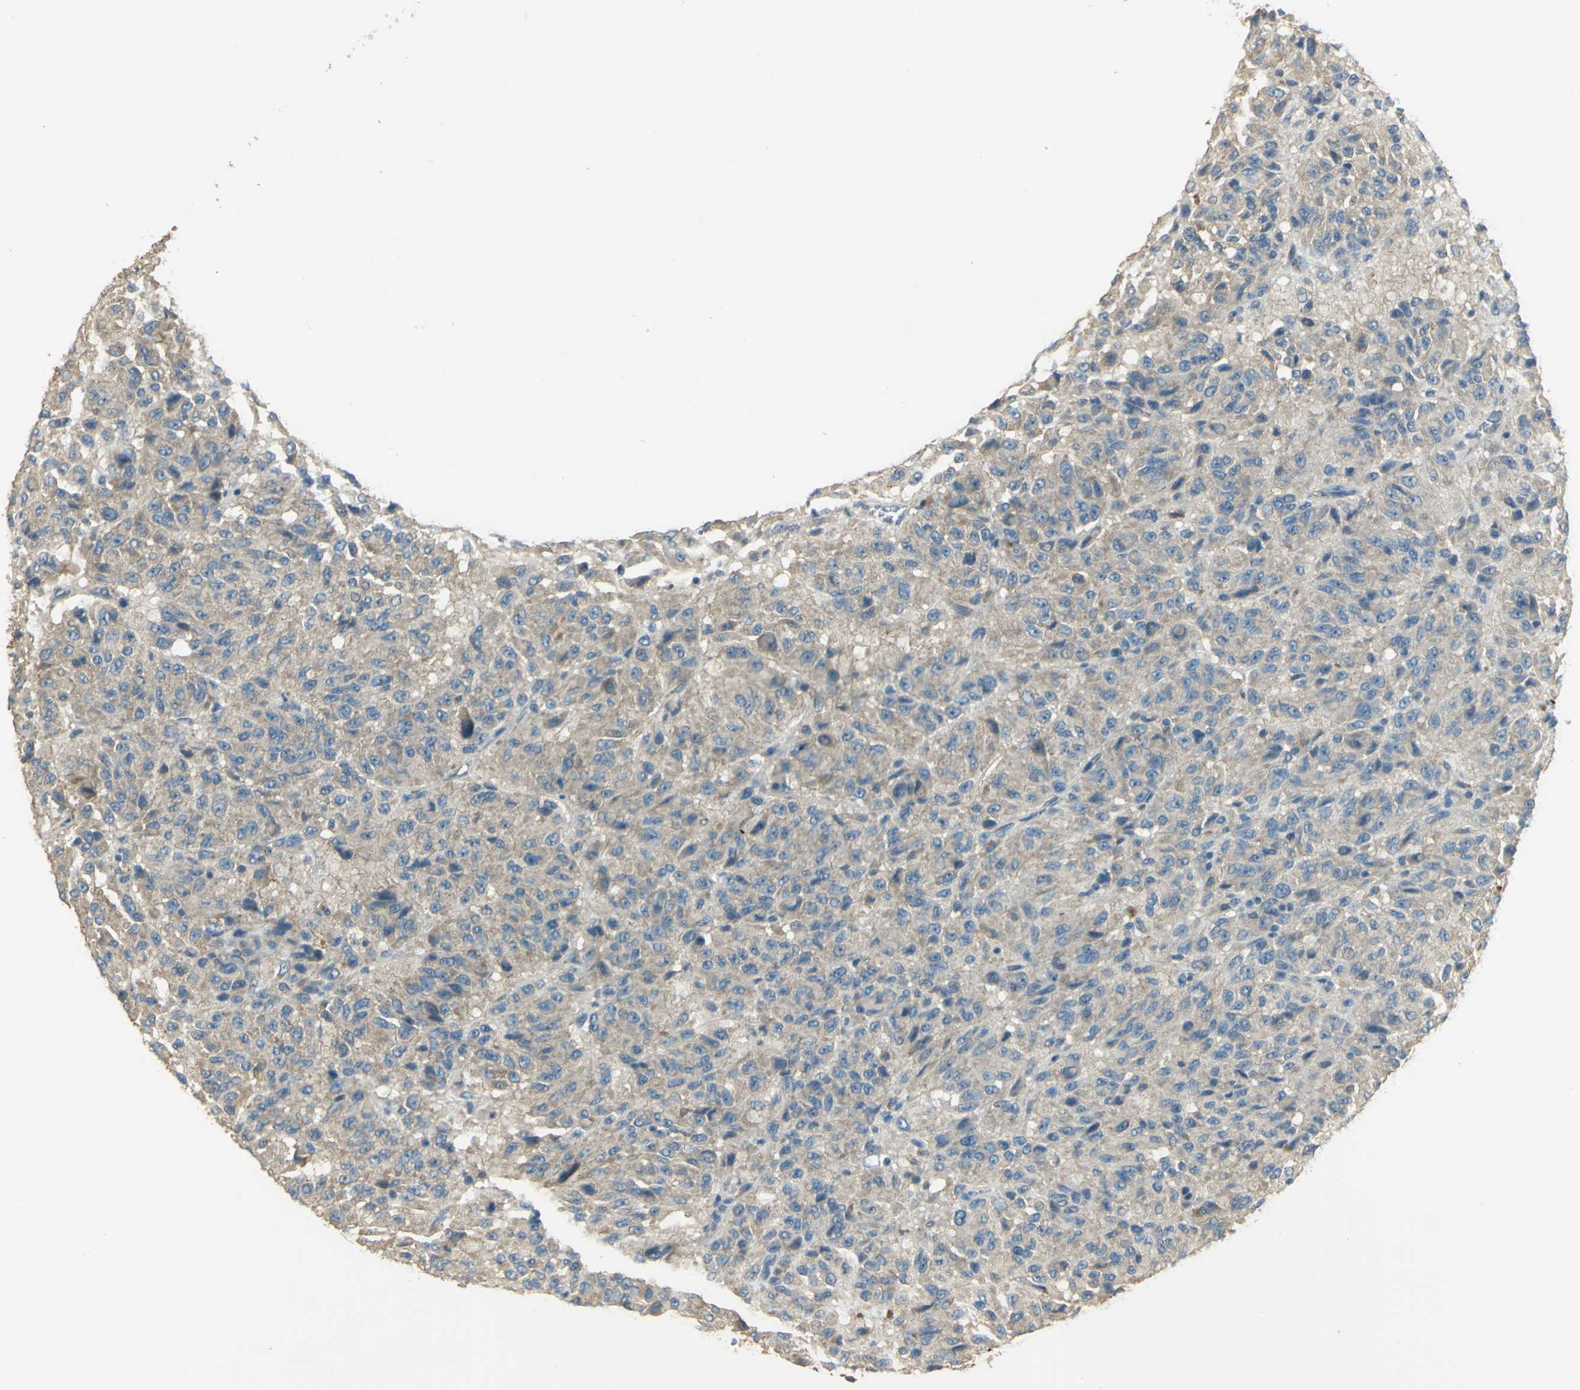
{"staining": {"intensity": "moderate", "quantity": "25%-75%", "location": "cytoplasmic/membranous"}, "tissue": "melanoma", "cell_type": "Tumor cells", "image_type": "cancer", "snomed": [{"axis": "morphology", "description": "Malignant melanoma, Metastatic site"}, {"axis": "topography", "description": "Lung"}], "caption": "The immunohistochemical stain highlights moderate cytoplasmic/membranous staining in tumor cells of melanoma tissue.", "gene": "SHC2", "patient": {"sex": "male", "age": 64}}